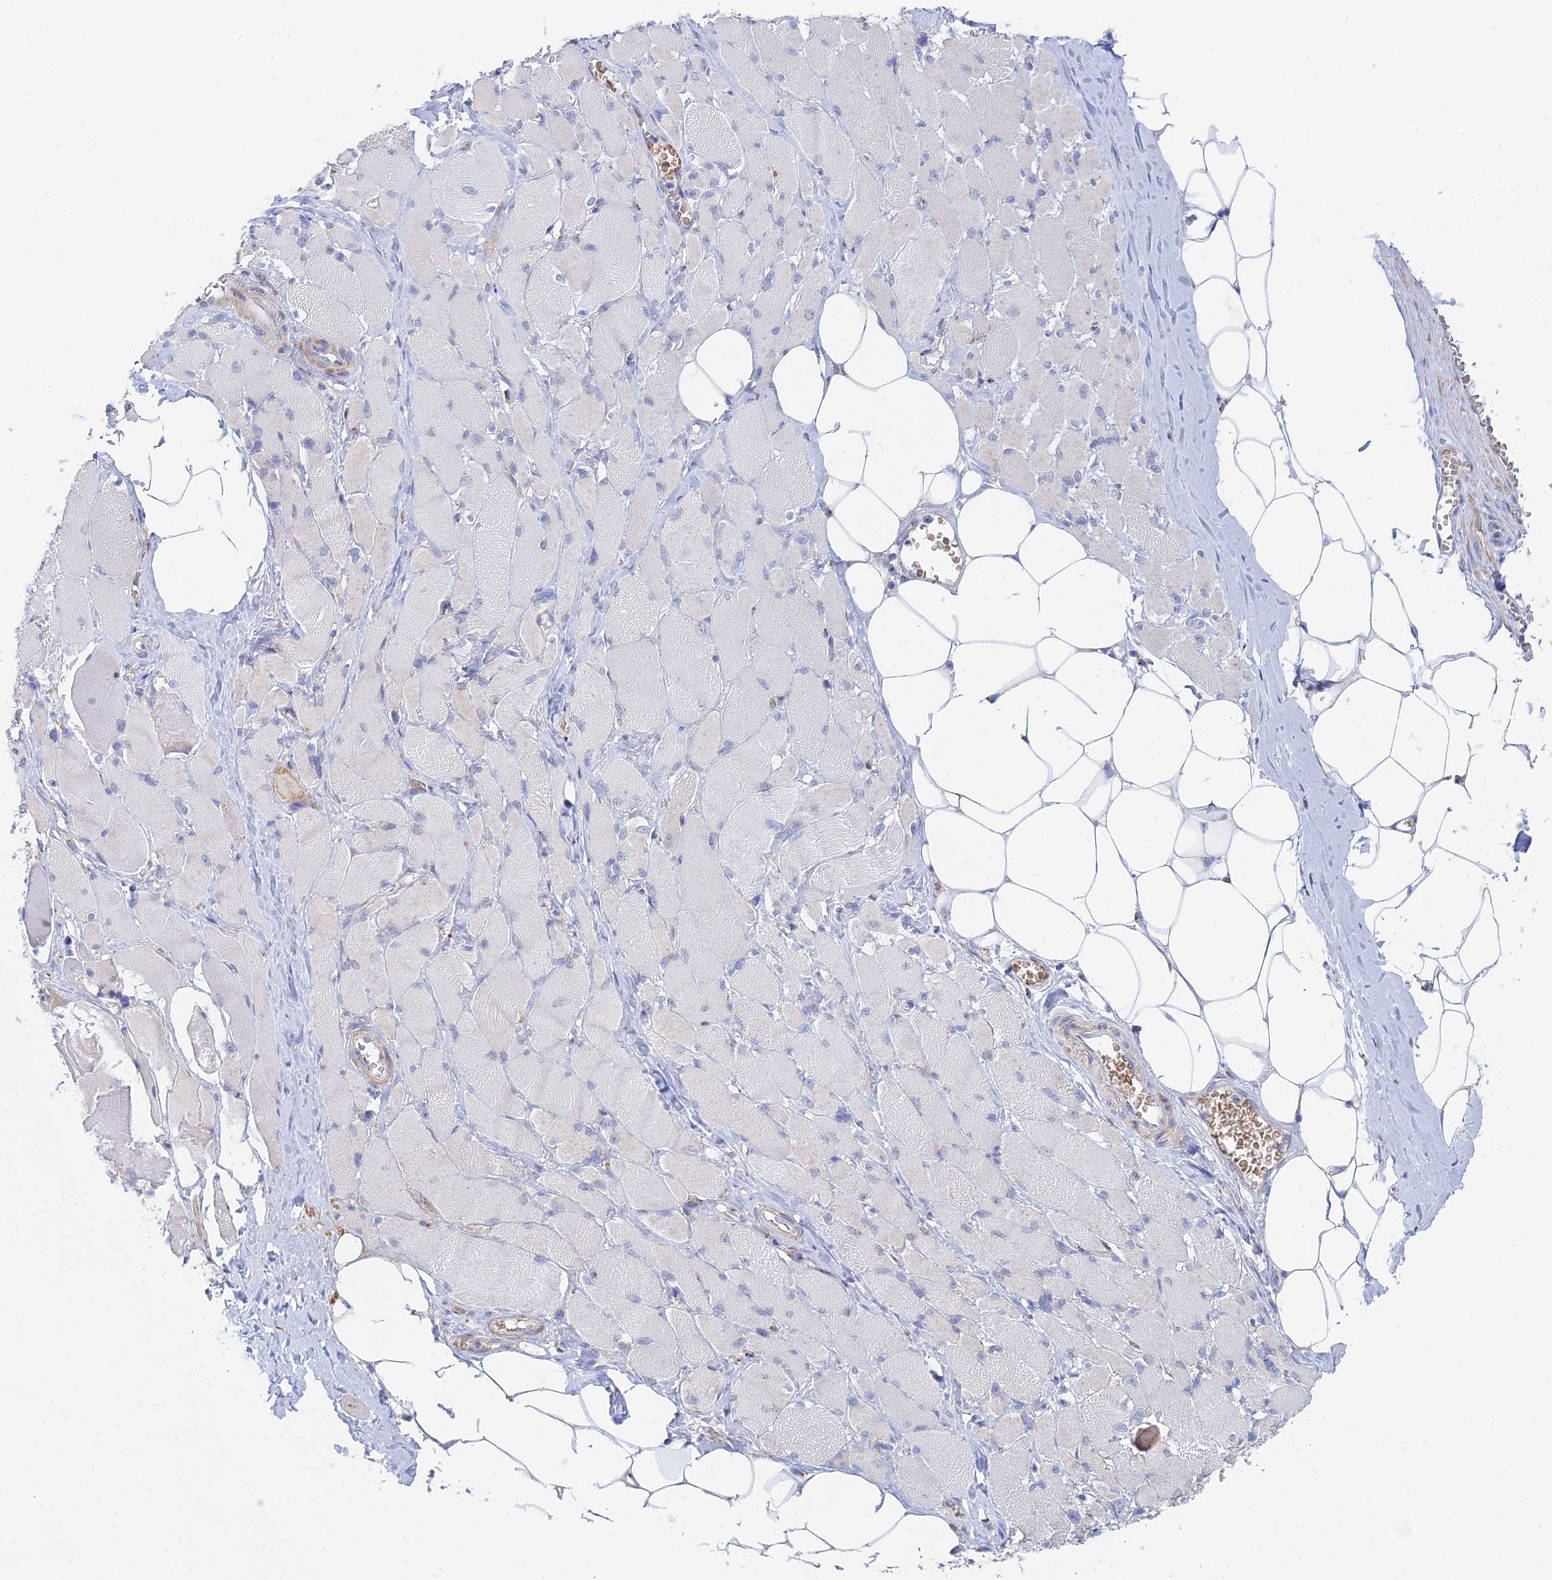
{"staining": {"intensity": "negative", "quantity": "none", "location": "none"}, "tissue": "skeletal muscle", "cell_type": "Myocytes", "image_type": "normal", "snomed": [{"axis": "morphology", "description": "Normal tissue, NOS"}, {"axis": "morphology", "description": "Basal cell carcinoma"}, {"axis": "topography", "description": "Skeletal muscle"}], "caption": "Immunohistochemical staining of unremarkable skeletal muscle displays no significant positivity in myocytes.", "gene": "ENSG00000267561", "patient": {"sex": "female", "age": 64}}